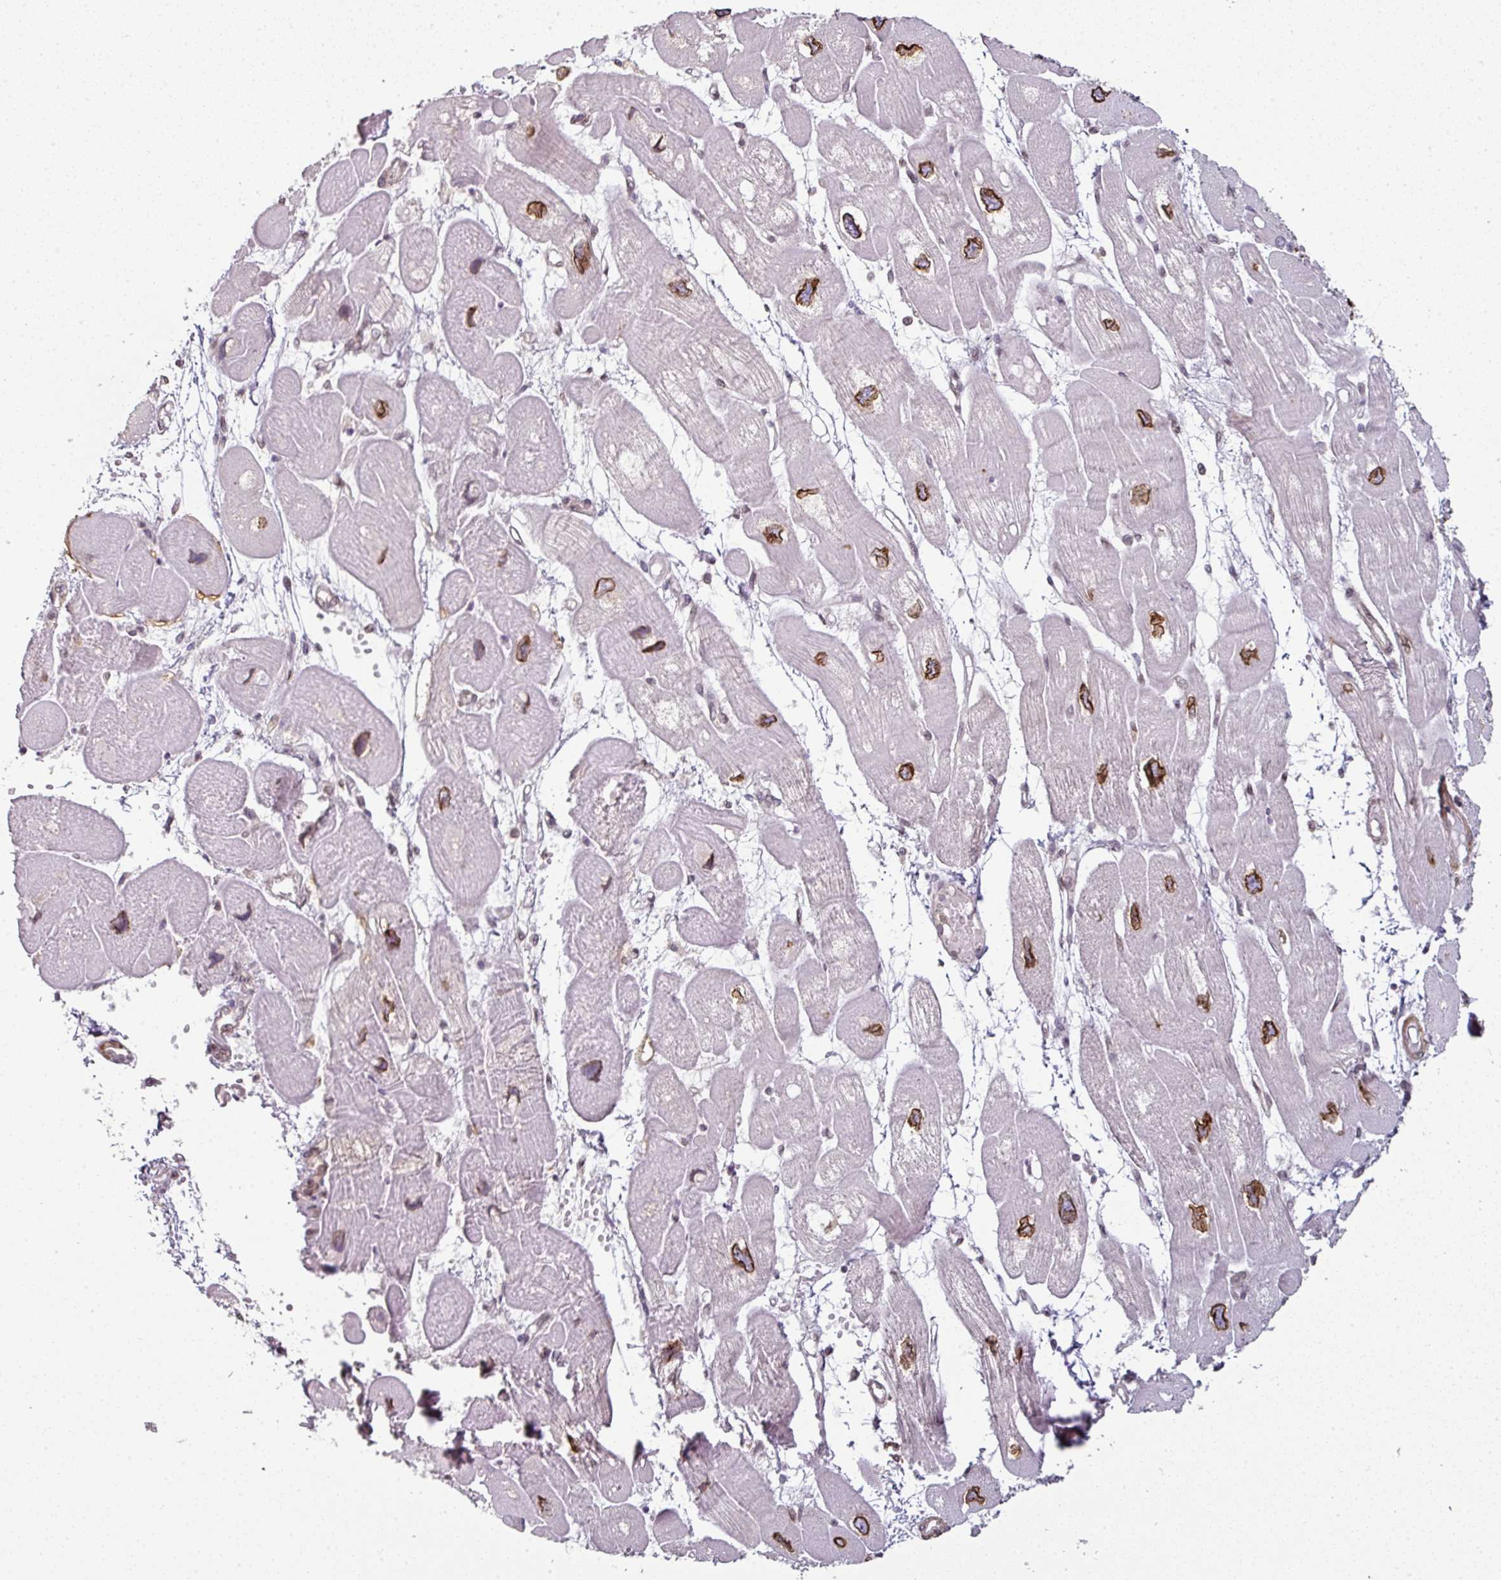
{"staining": {"intensity": "moderate", "quantity": ">75%", "location": "cytoplasmic/membranous,nuclear"}, "tissue": "heart muscle", "cell_type": "Cardiomyocytes", "image_type": "normal", "snomed": [{"axis": "morphology", "description": "Normal tissue, NOS"}, {"axis": "topography", "description": "Heart"}], "caption": "IHC histopathology image of unremarkable heart muscle: heart muscle stained using IHC demonstrates medium levels of moderate protein expression localized specifically in the cytoplasmic/membranous,nuclear of cardiomyocytes, appearing as a cytoplasmic/membranous,nuclear brown color.", "gene": "RANGAP1", "patient": {"sex": "male", "age": 42}}